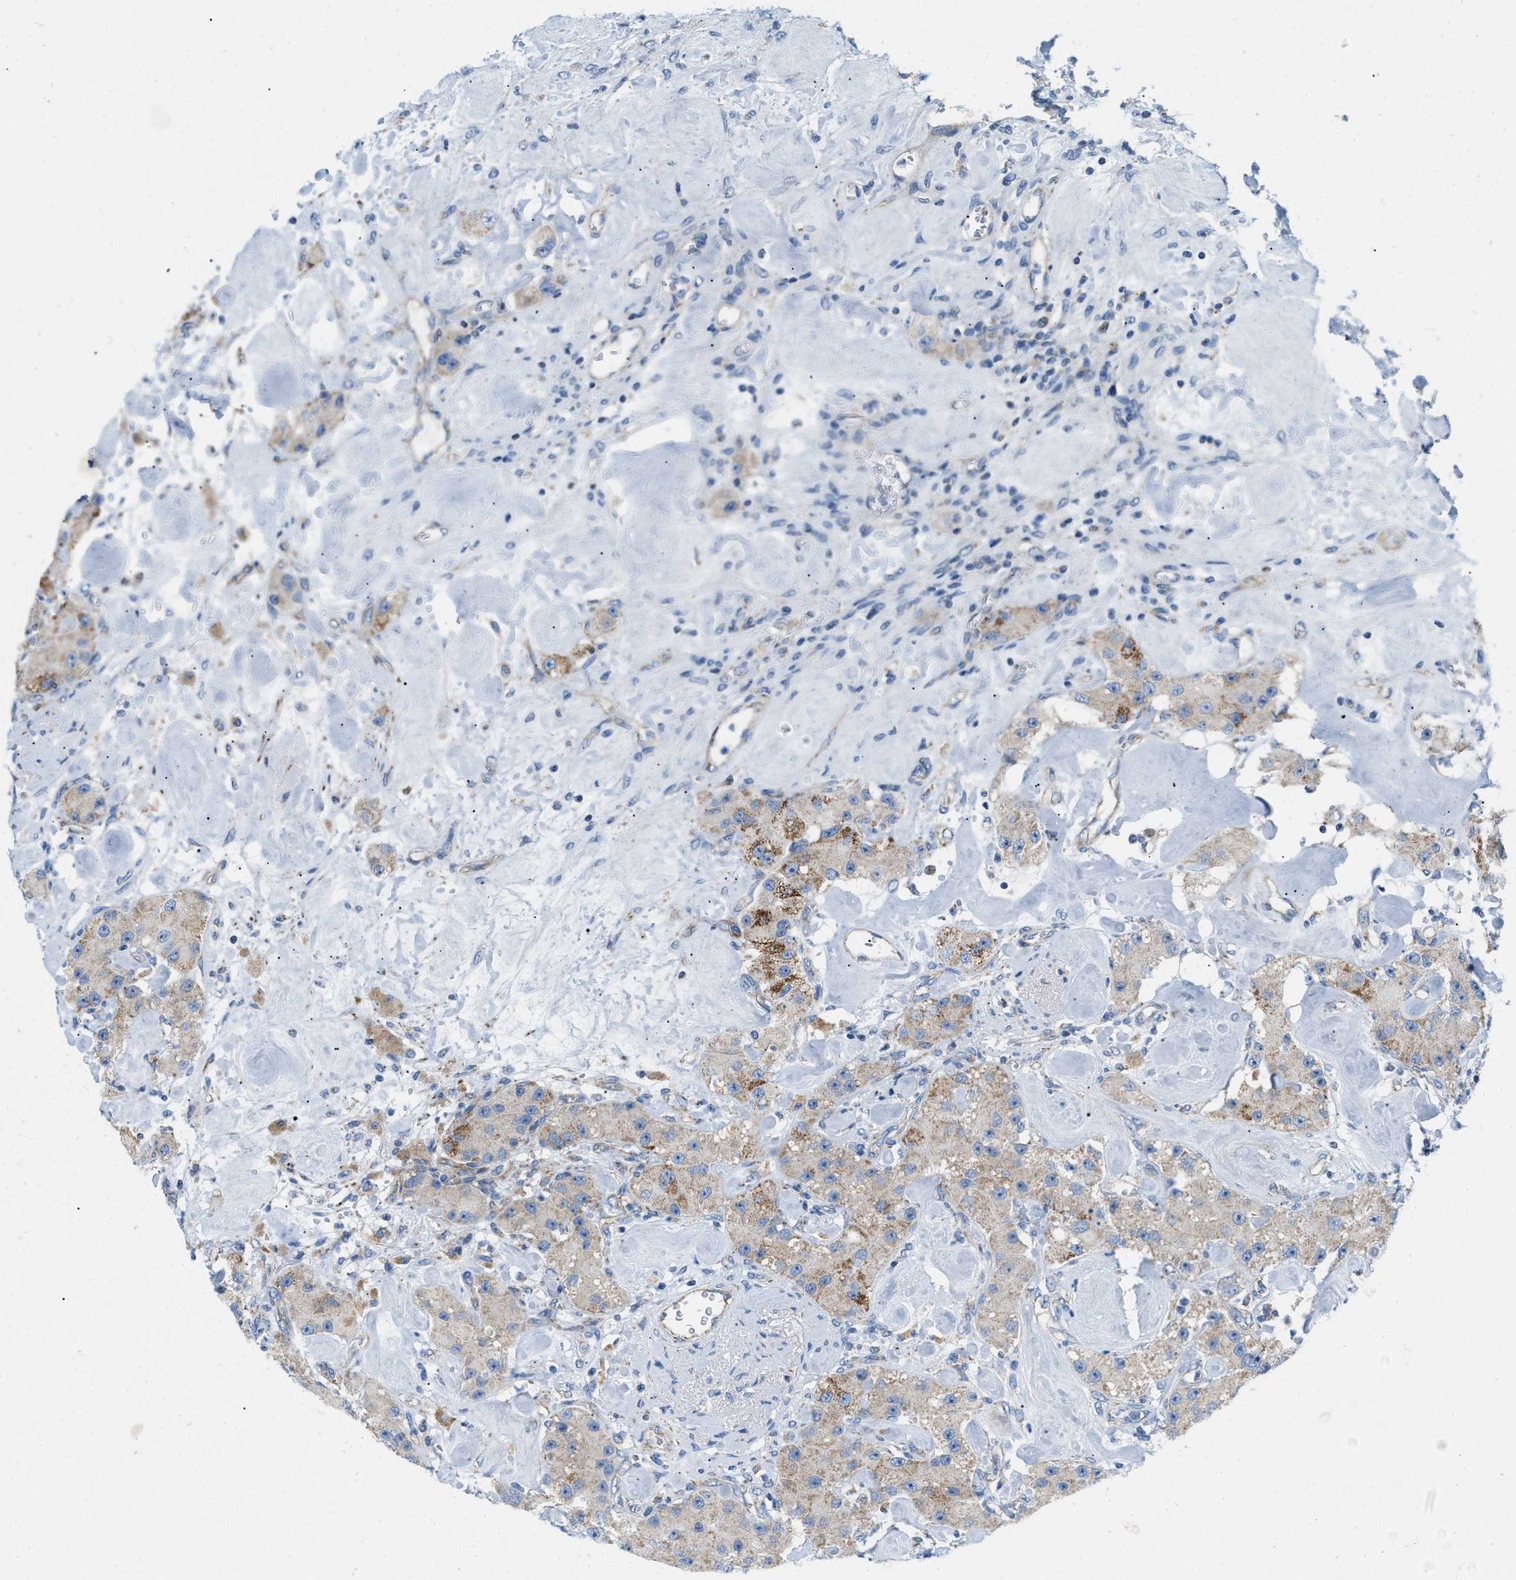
{"staining": {"intensity": "moderate", "quantity": "<25%", "location": "cytoplasmic/membranous"}, "tissue": "carcinoid", "cell_type": "Tumor cells", "image_type": "cancer", "snomed": [{"axis": "morphology", "description": "Carcinoid, malignant, NOS"}, {"axis": "topography", "description": "Pancreas"}], "caption": "Immunohistochemical staining of carcinoid shows low levels of moderate cytoplasmic/membranous protein positivity in approximately <25% of tumor cells. (Brightfield microscopy of DAB IHC at high magnification).", "gene": "JADE1", "patient": {"sex": "male", "age": 41}}